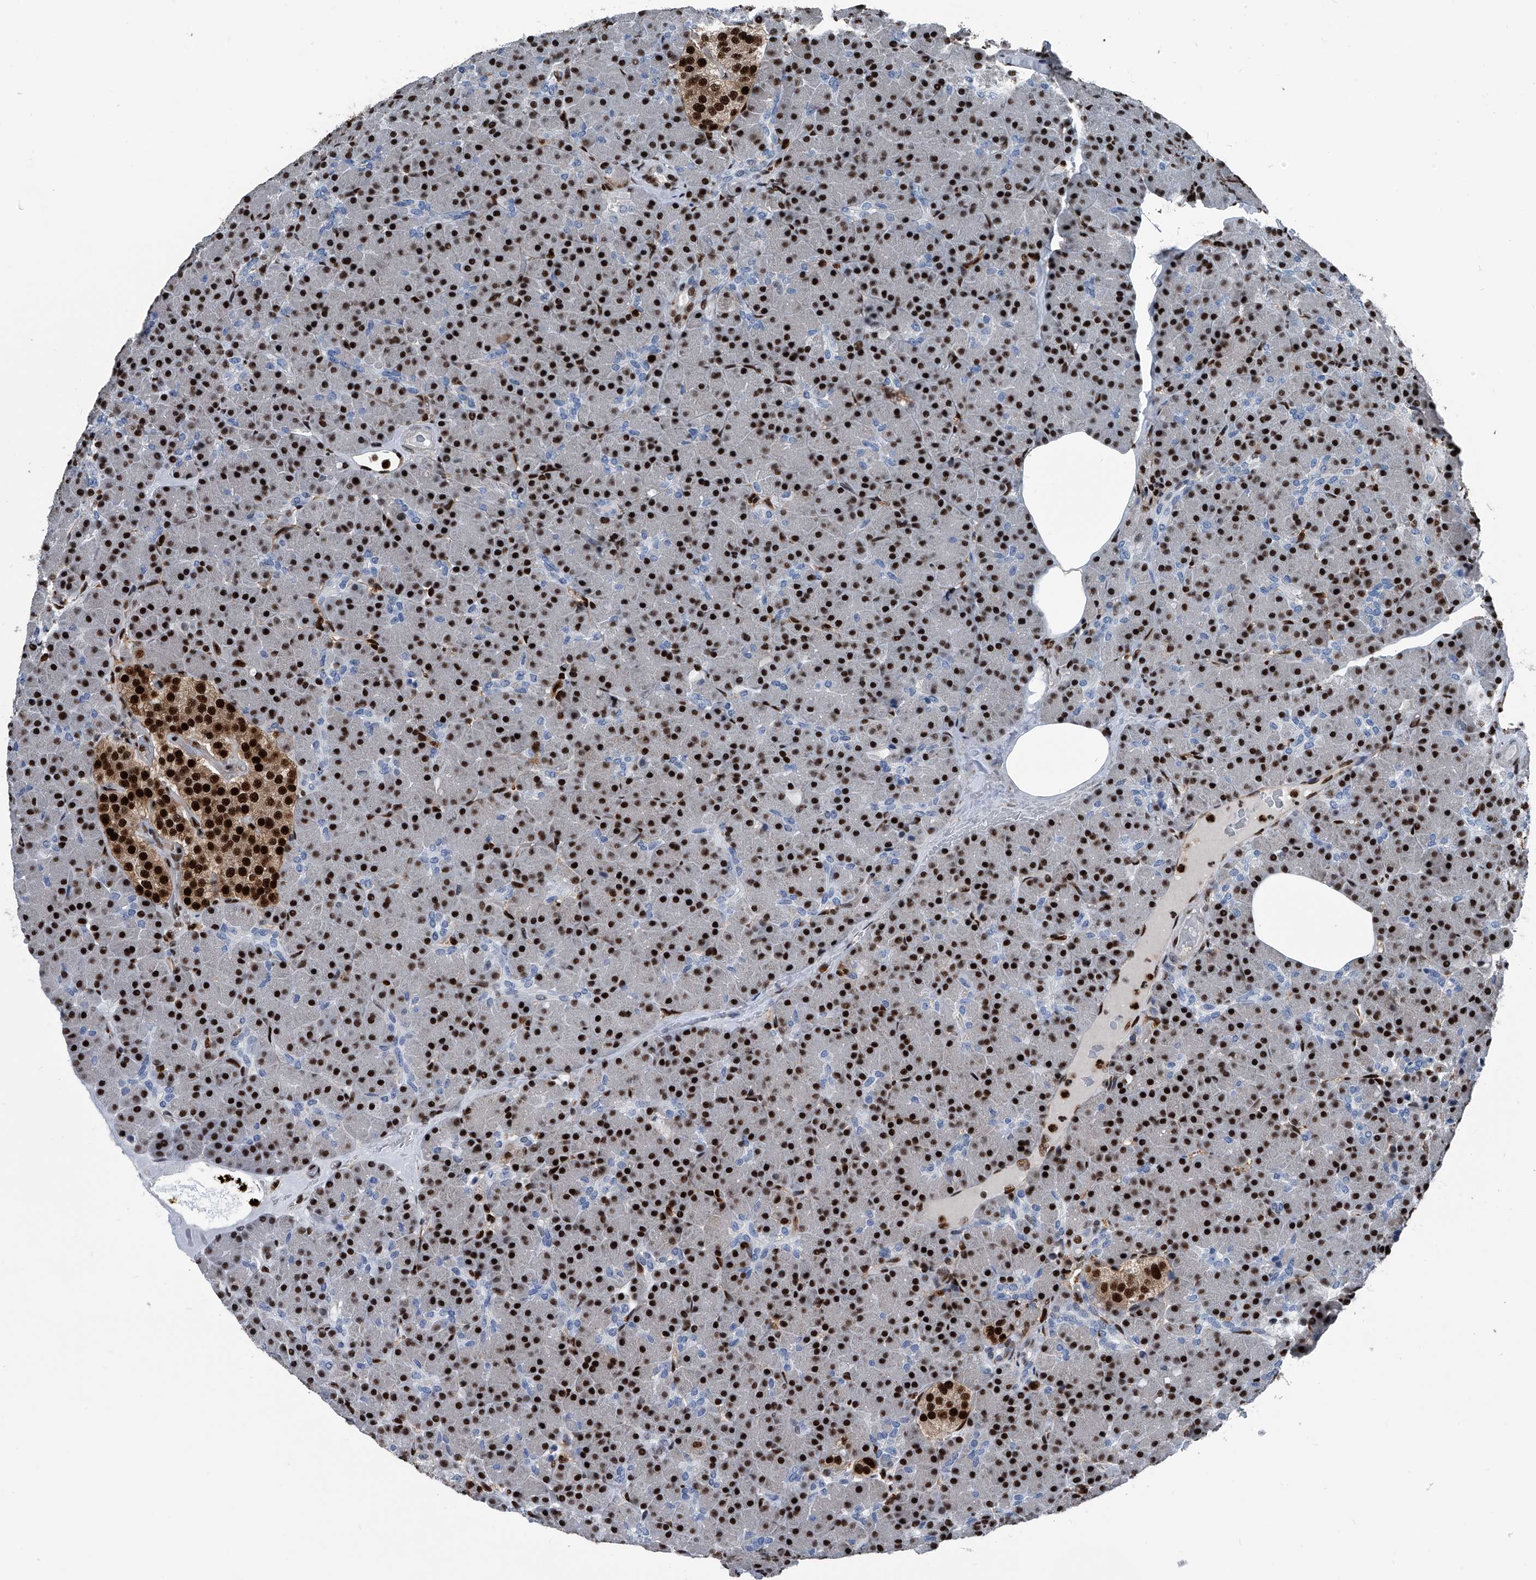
{"staining": {"intensity": "strong", "quantity": ">75%", "location": "nuclear"}, "tissue": "pancreas", "cell_type": "Exocrine glandular cells", "image_type": "normal", "snomed": [{"axis": "morphology", "description": "Normal tissue, NOS"}, {"axis": "topography", "description": "Pancreas"}], "caption": "Immunohistochemistry (IHC) (DAB (3,3'-diaminobenzidine)) staining of unremarkable human pancreas demonstrates strong nuclear protein positivity in about >75% of exocrine glandular cells. (Stains: DAB in brown, nuclei in blue, Microscopy: brightfield microscopy at high magnification).", "gene": "FKBP5", "patient": {"sex": "female", "age": 43}}